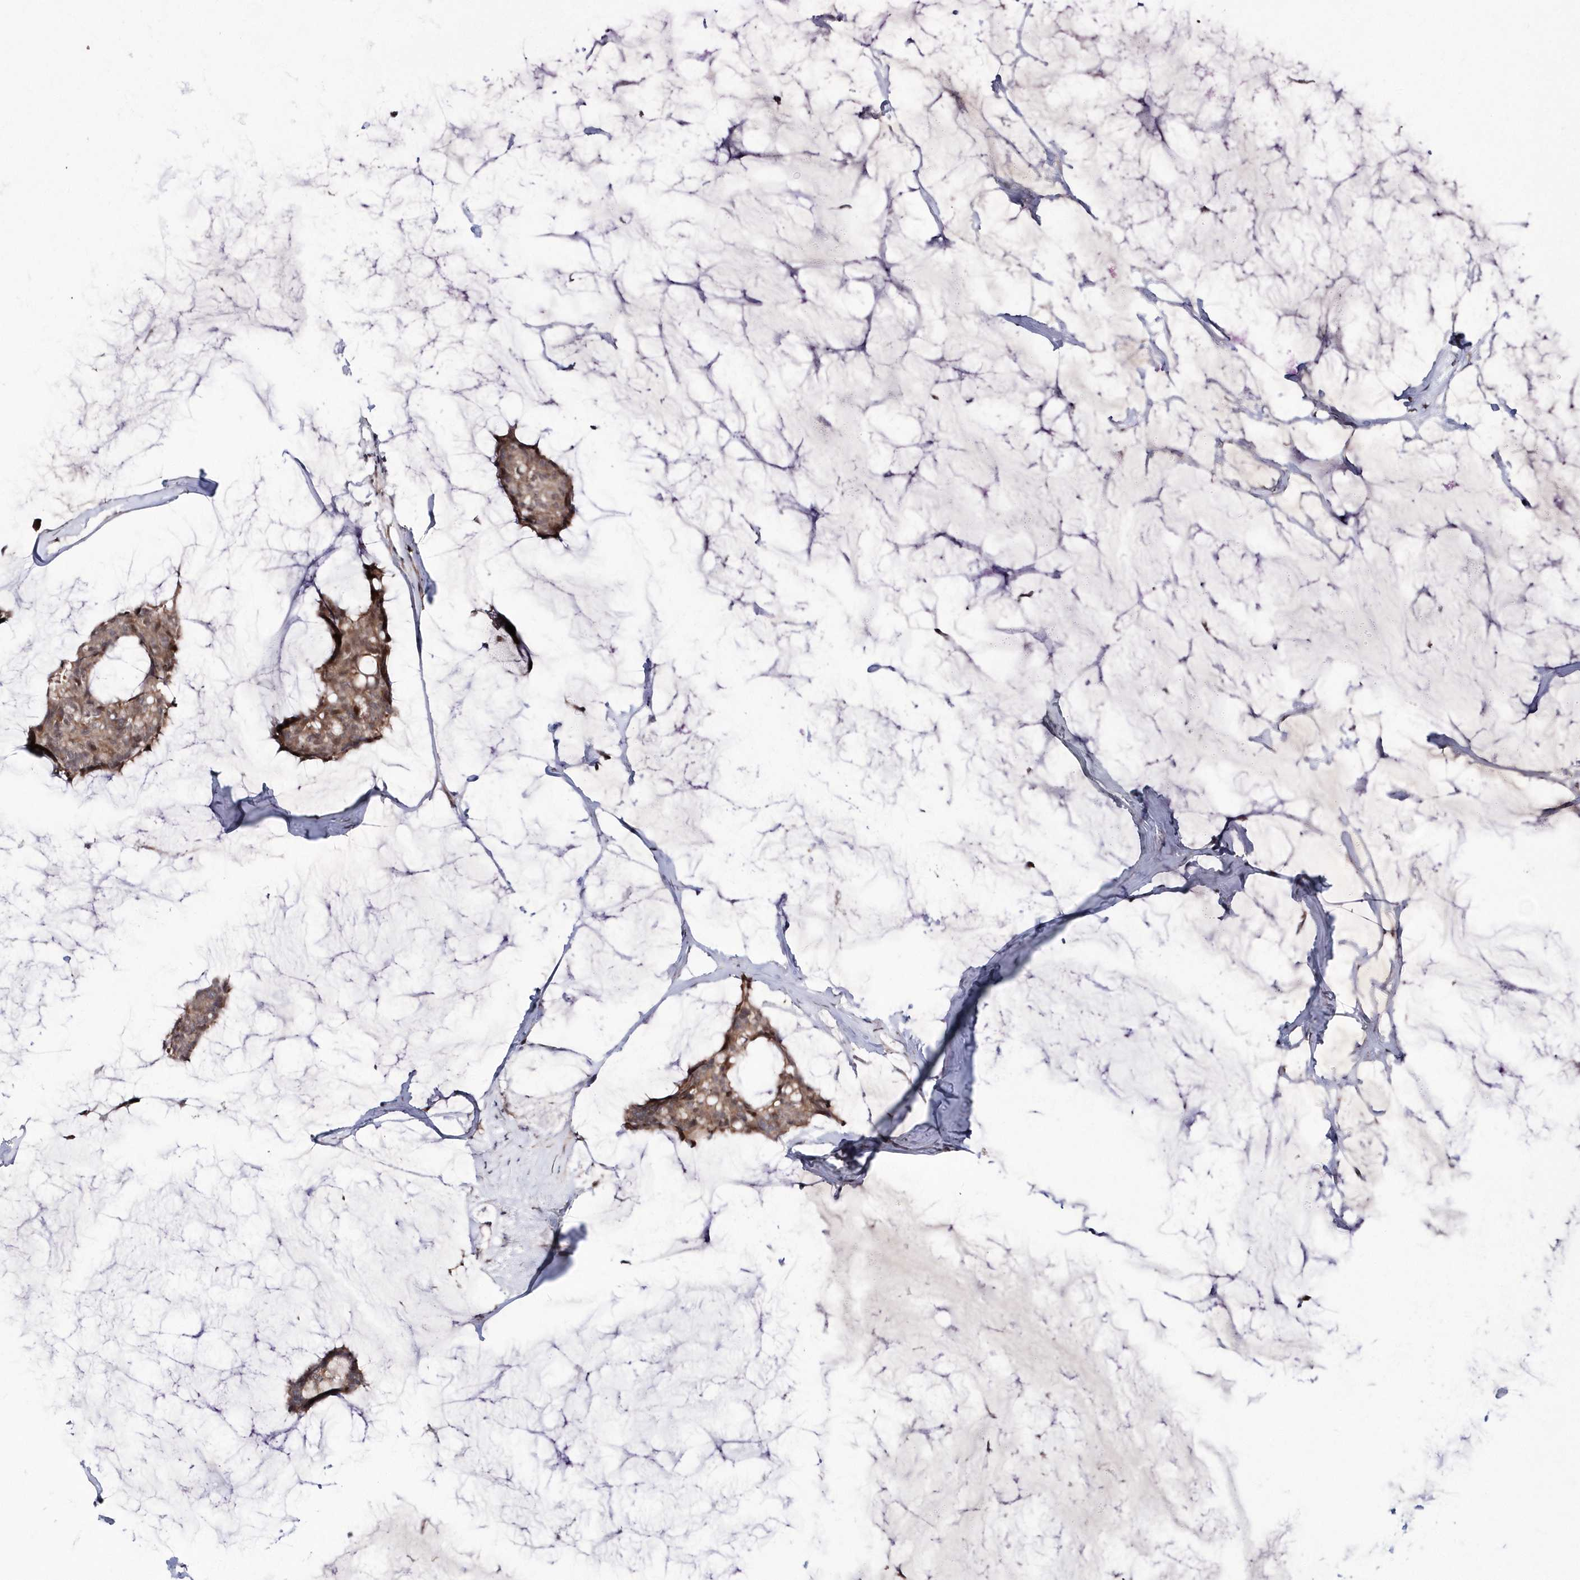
{"staining": {"intensity": "weak", "quantity": ">75%", "location": "cytoplasmic/membranous"}, "tissue": "breast cancer", "cell_type": "Tumor cells", "image_type": "cancer", "snomed": [{"axis": "morphology", "description": "Duct carcinoma"}, {"axis": "topography", "description": "Breast"}], "caption": "Human breast cancer stained for a protein (brown) exhibits weak cytoplasmic/membranous positive positivity in approximately >75% of tumor cells.", "gene": "DALRD3", "patient": {"sex": "female", "age": 93}}